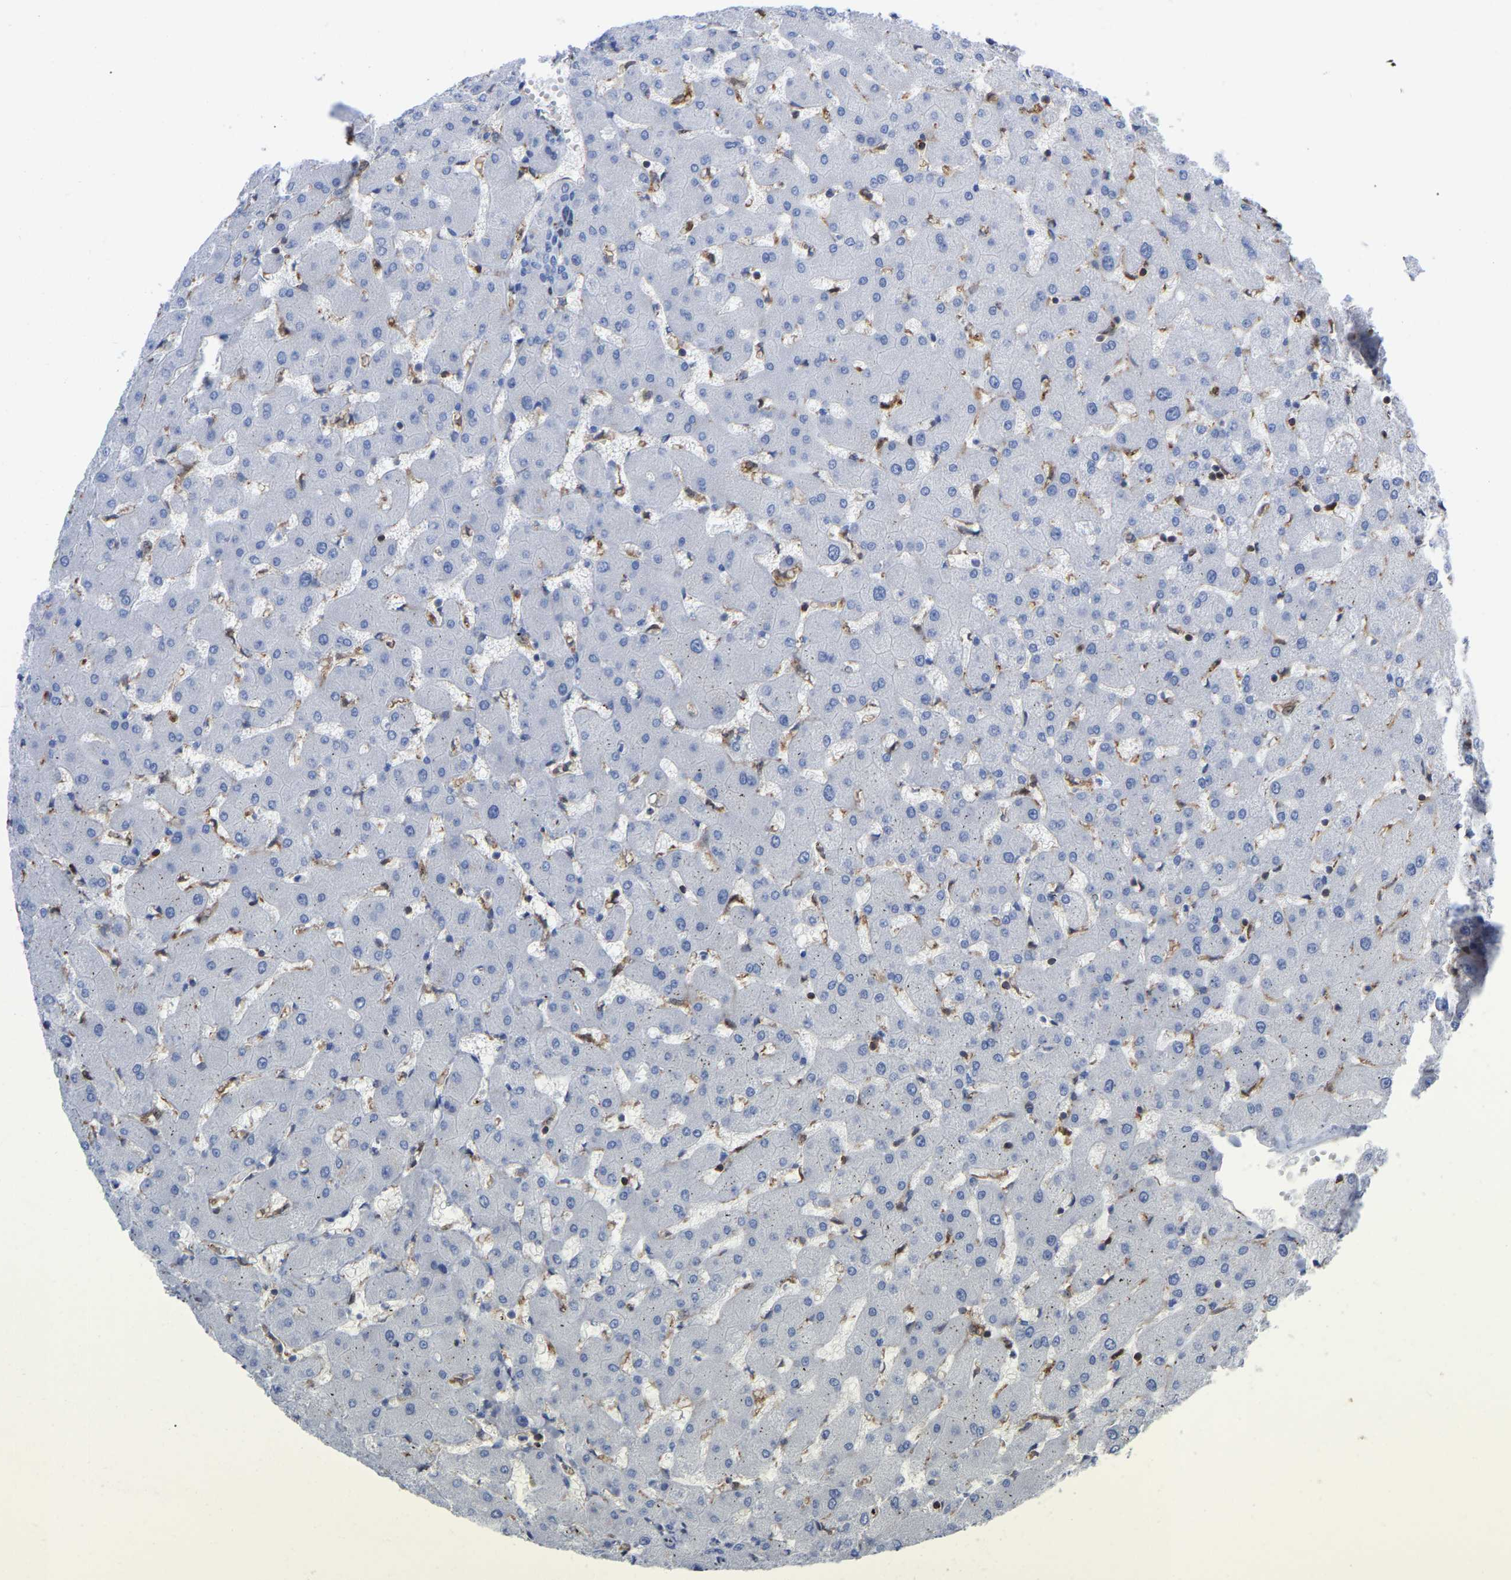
{"staining": {"intensity": "negative", "quantity": "none", "location": "none"}, "tissue": "liver", "cell_type": "Cholangiocytes", "image_type": "normal", "snomed": [{"axis": "morphology", "description": "Normal tissue, NOS"}, {"axis": "topography", "description": "Liver"}], "caption": "The histopathology image shows no significant expression in cholangiocytes of liver.", "gene": "GIMAP4", "patient": {"sex": "female", "age": 63}}